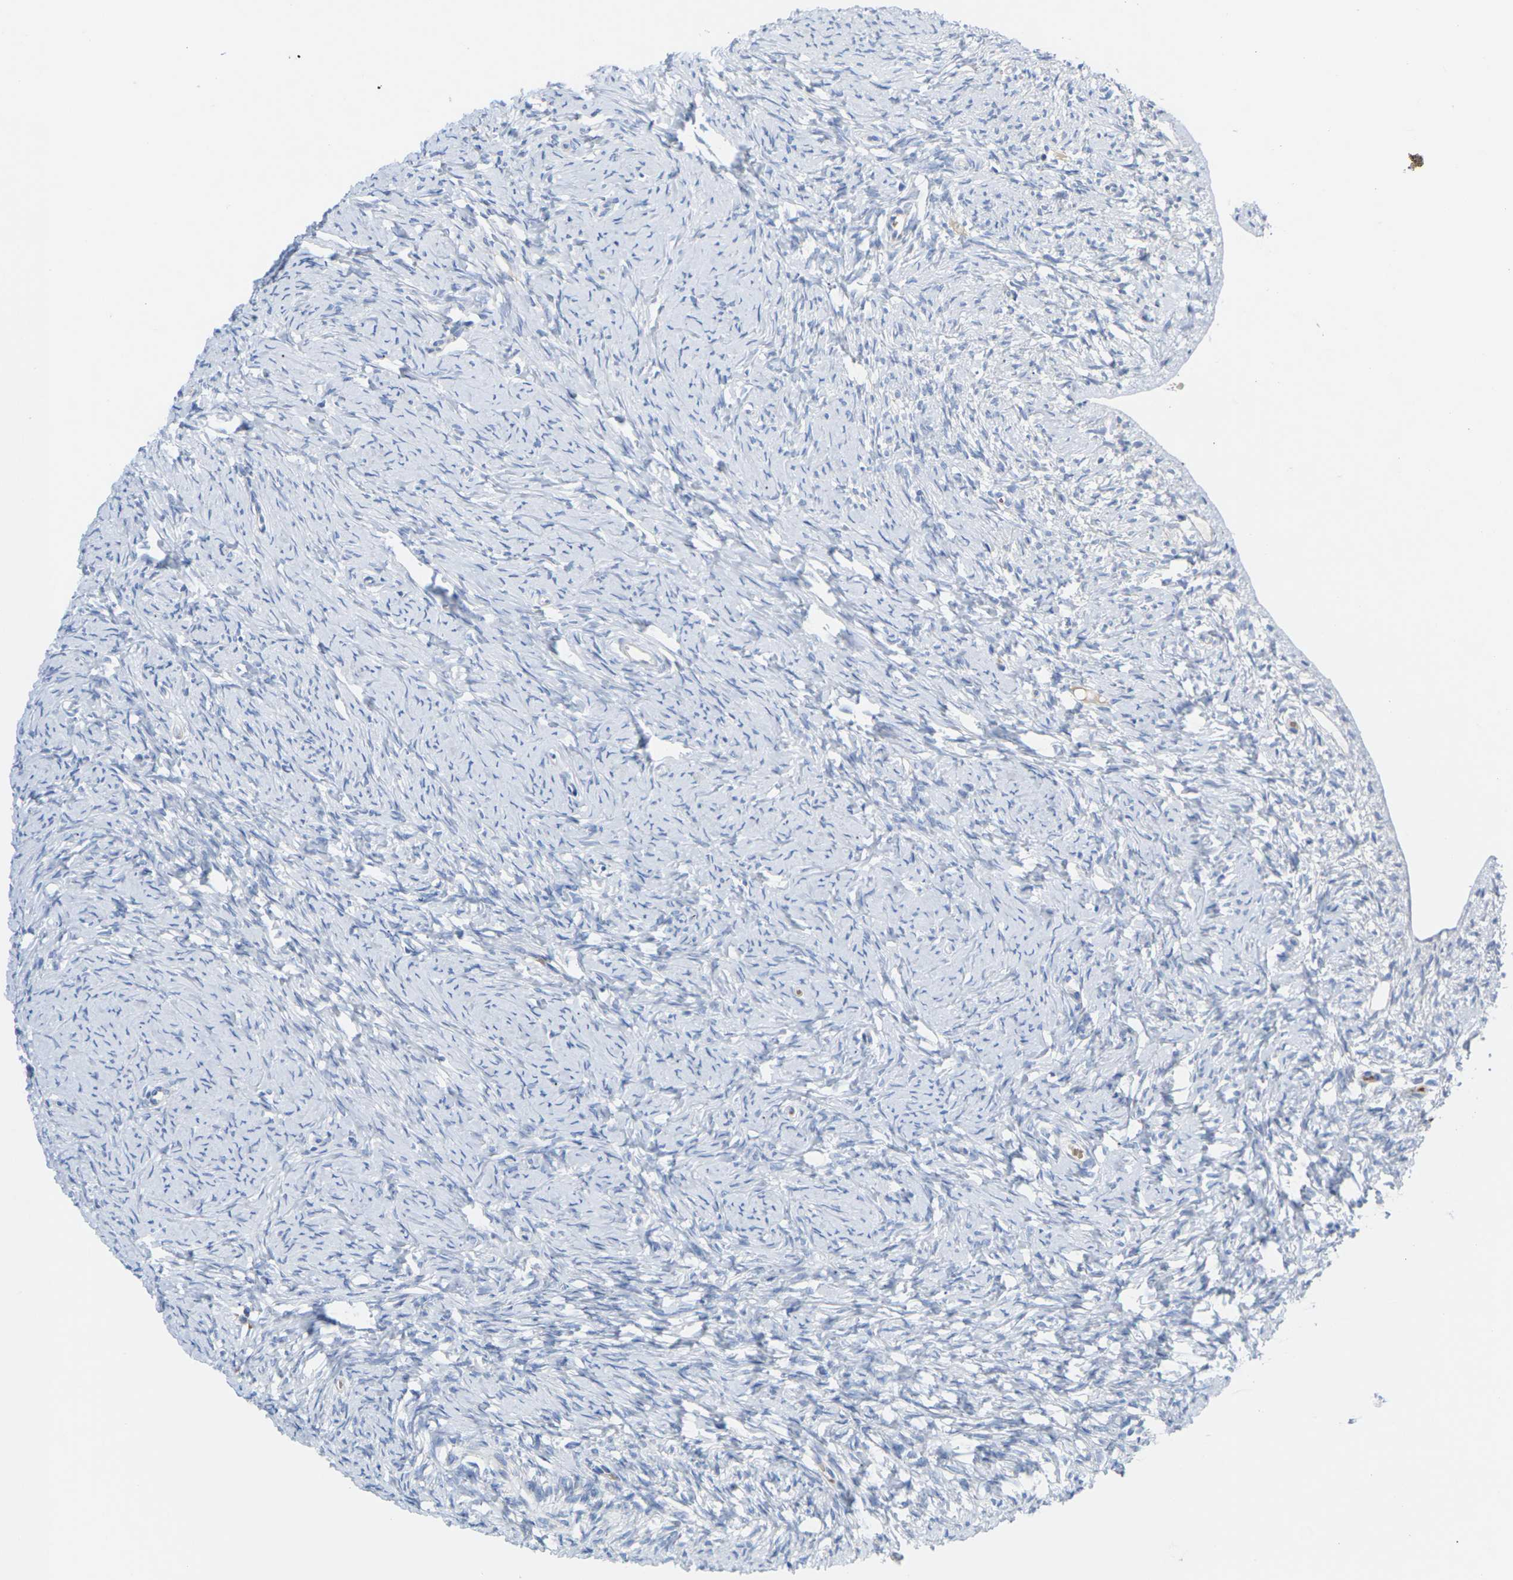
{"staining": {"intensity": "negative", "quantity": "none", "location": "none"}, "tissue": "ovary", "cell_type": "Ovarian stroma cells", "image_type": "normal", "snomed": [{"axis": "morphology", "description": "Normal tissue, NOS"}, {"axis": "topography", "description": "Ovary"}], "caption": "A micrograph of ovary stained for a protein reveals no brown staining in ovarian stroma cells.", "gene": "TMCO4", "patient": {"sex": "female", "age": 33}}